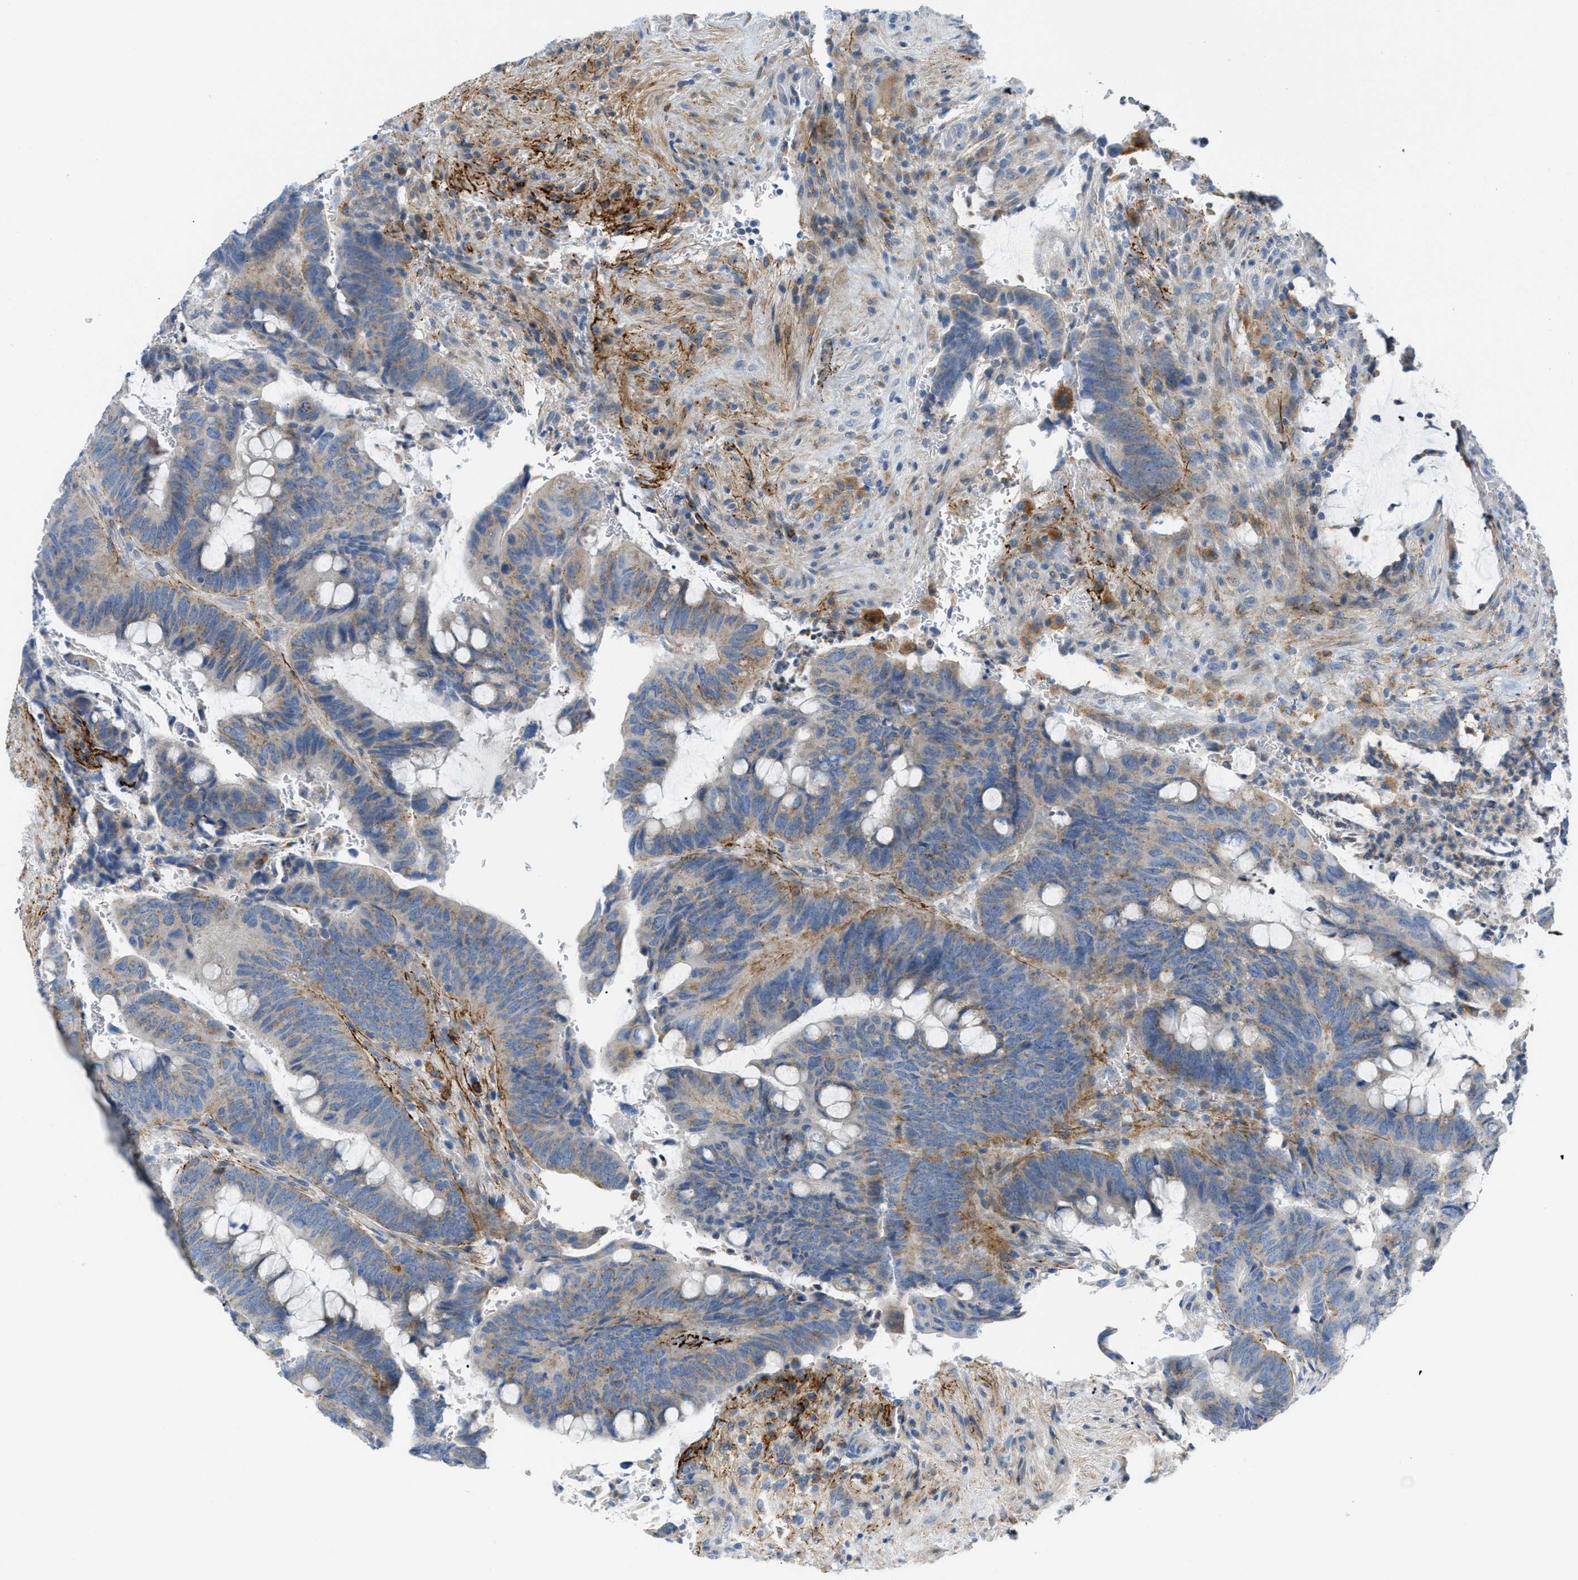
{"staining": {"intensity": "weak", "quantity": ">75%", "location": "cytoplasmic/membranous"}, "tissue": "colorectal cancer", "cell_type": "Tumor cells", "image_type": "cancer", "snomed": [{"axis": "morphology", "description": "Normal tissue, NOS"}, {"axis": "morphology", "description": "Adenocarcinoma, NOS"}, {"axis": "topography", "description": "Rectum"}, {"axis": "topography", "description": "Peripheral nerve tissue"}], "caption": "The photomicrograph exhibits staining of colorectal adenocarcinoma, revealing weak cytoplasmic/membranous protein staining (brown color) within tumor cells.", "gene": "LMBRD1", "patient": {"sex": "male", "age": 92}}